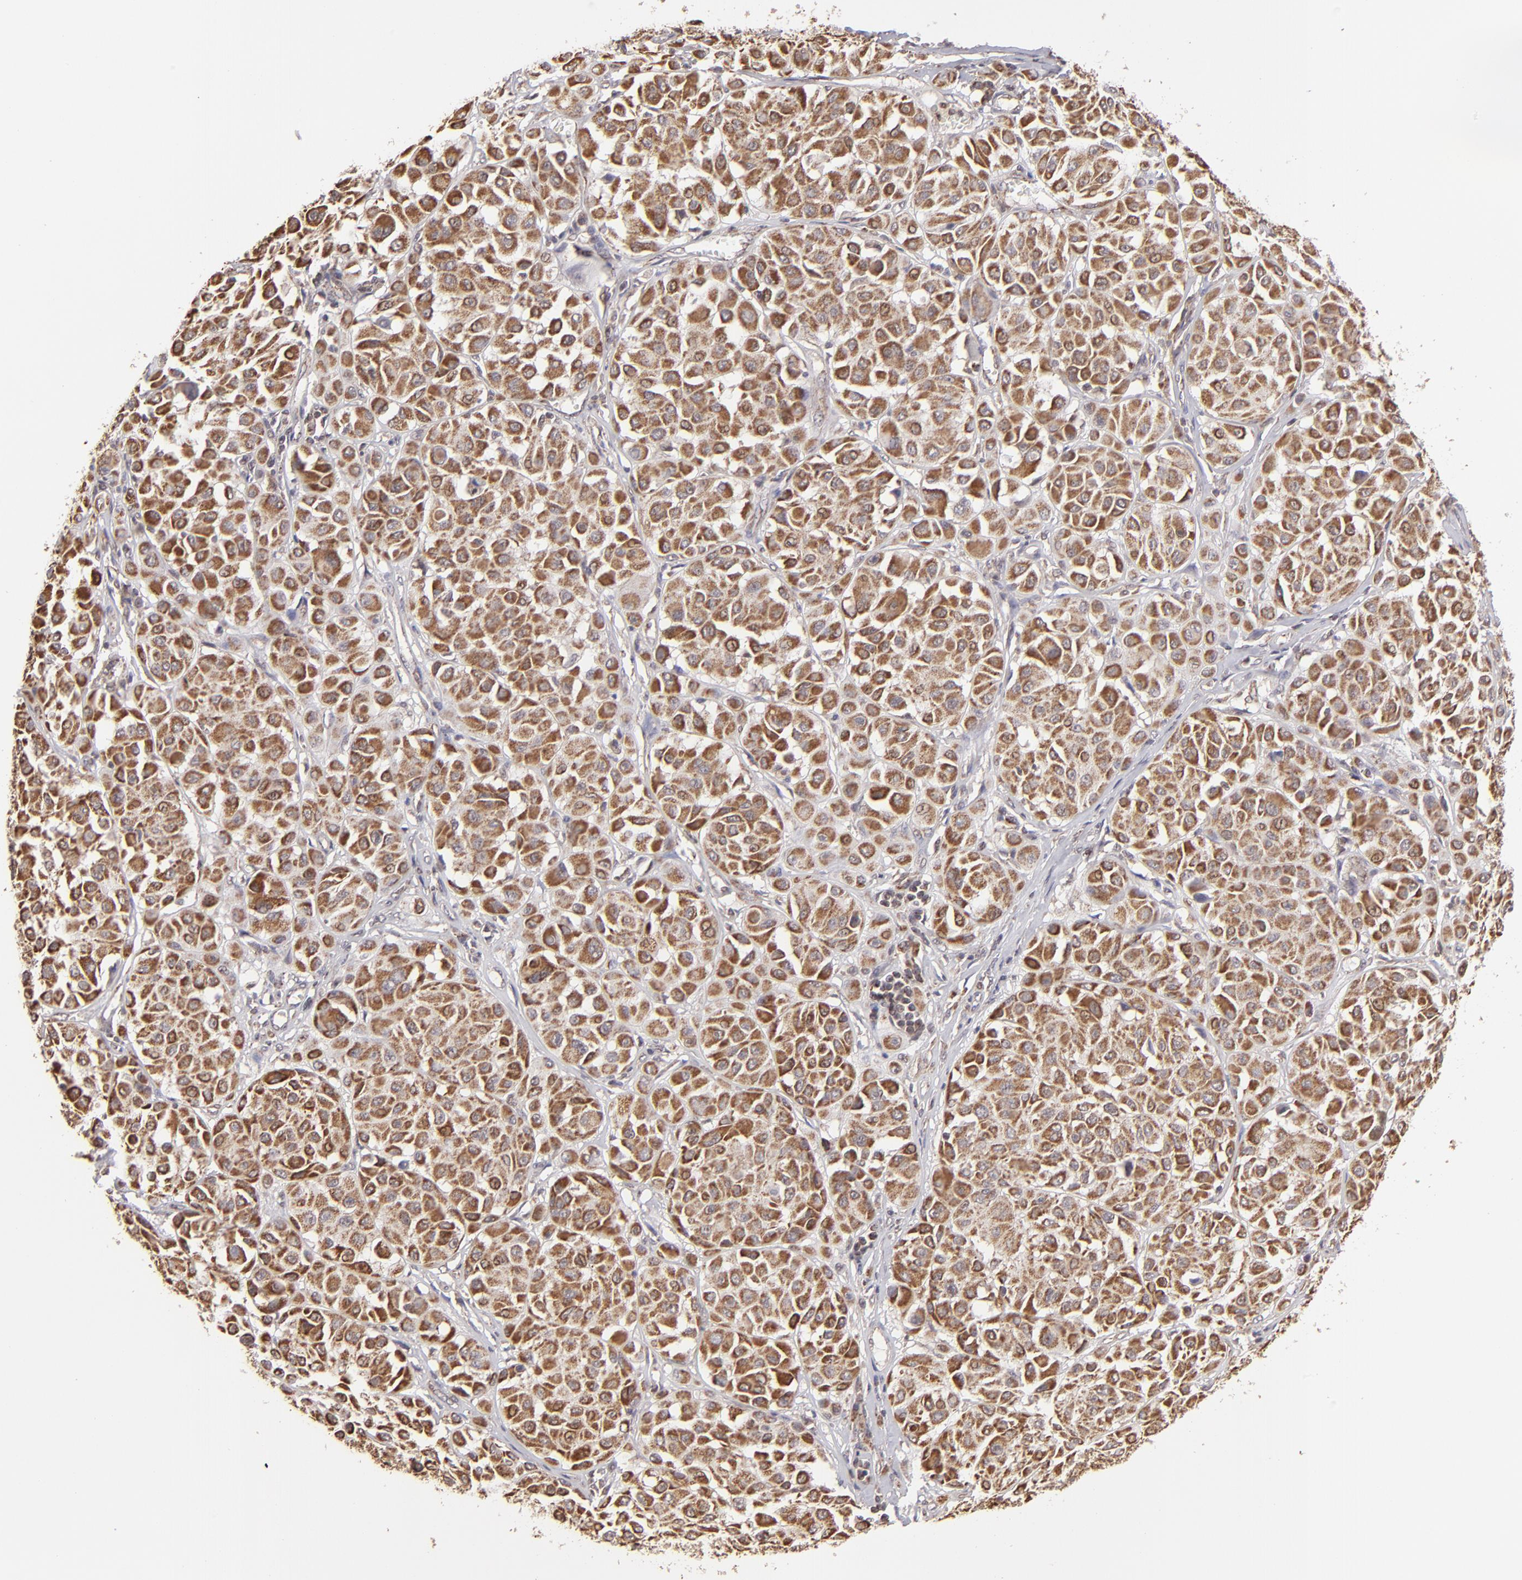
{"staining": {"intensity": "moderate", "quantity": ">75%", "location": "cytoplasmic/membranous"}, "tissue": "melanoma", "cell_type": "Tumor cells", "image_type": "cancer", "snomed": [{"axis": "morphology", "description": "Malignant melanoma, Metastatic site"}, {"axis": "topography", "description": "Soft tissue"}], "caption": "A high-resolution image shows immunohistochemistry staining of melanoma, which demonstrates moderate cytoplasmic/membranous positivity in about >75% of tumor cells.", "gene": "SLC15A1", "patient": {"sex": "male", "age": 41}}